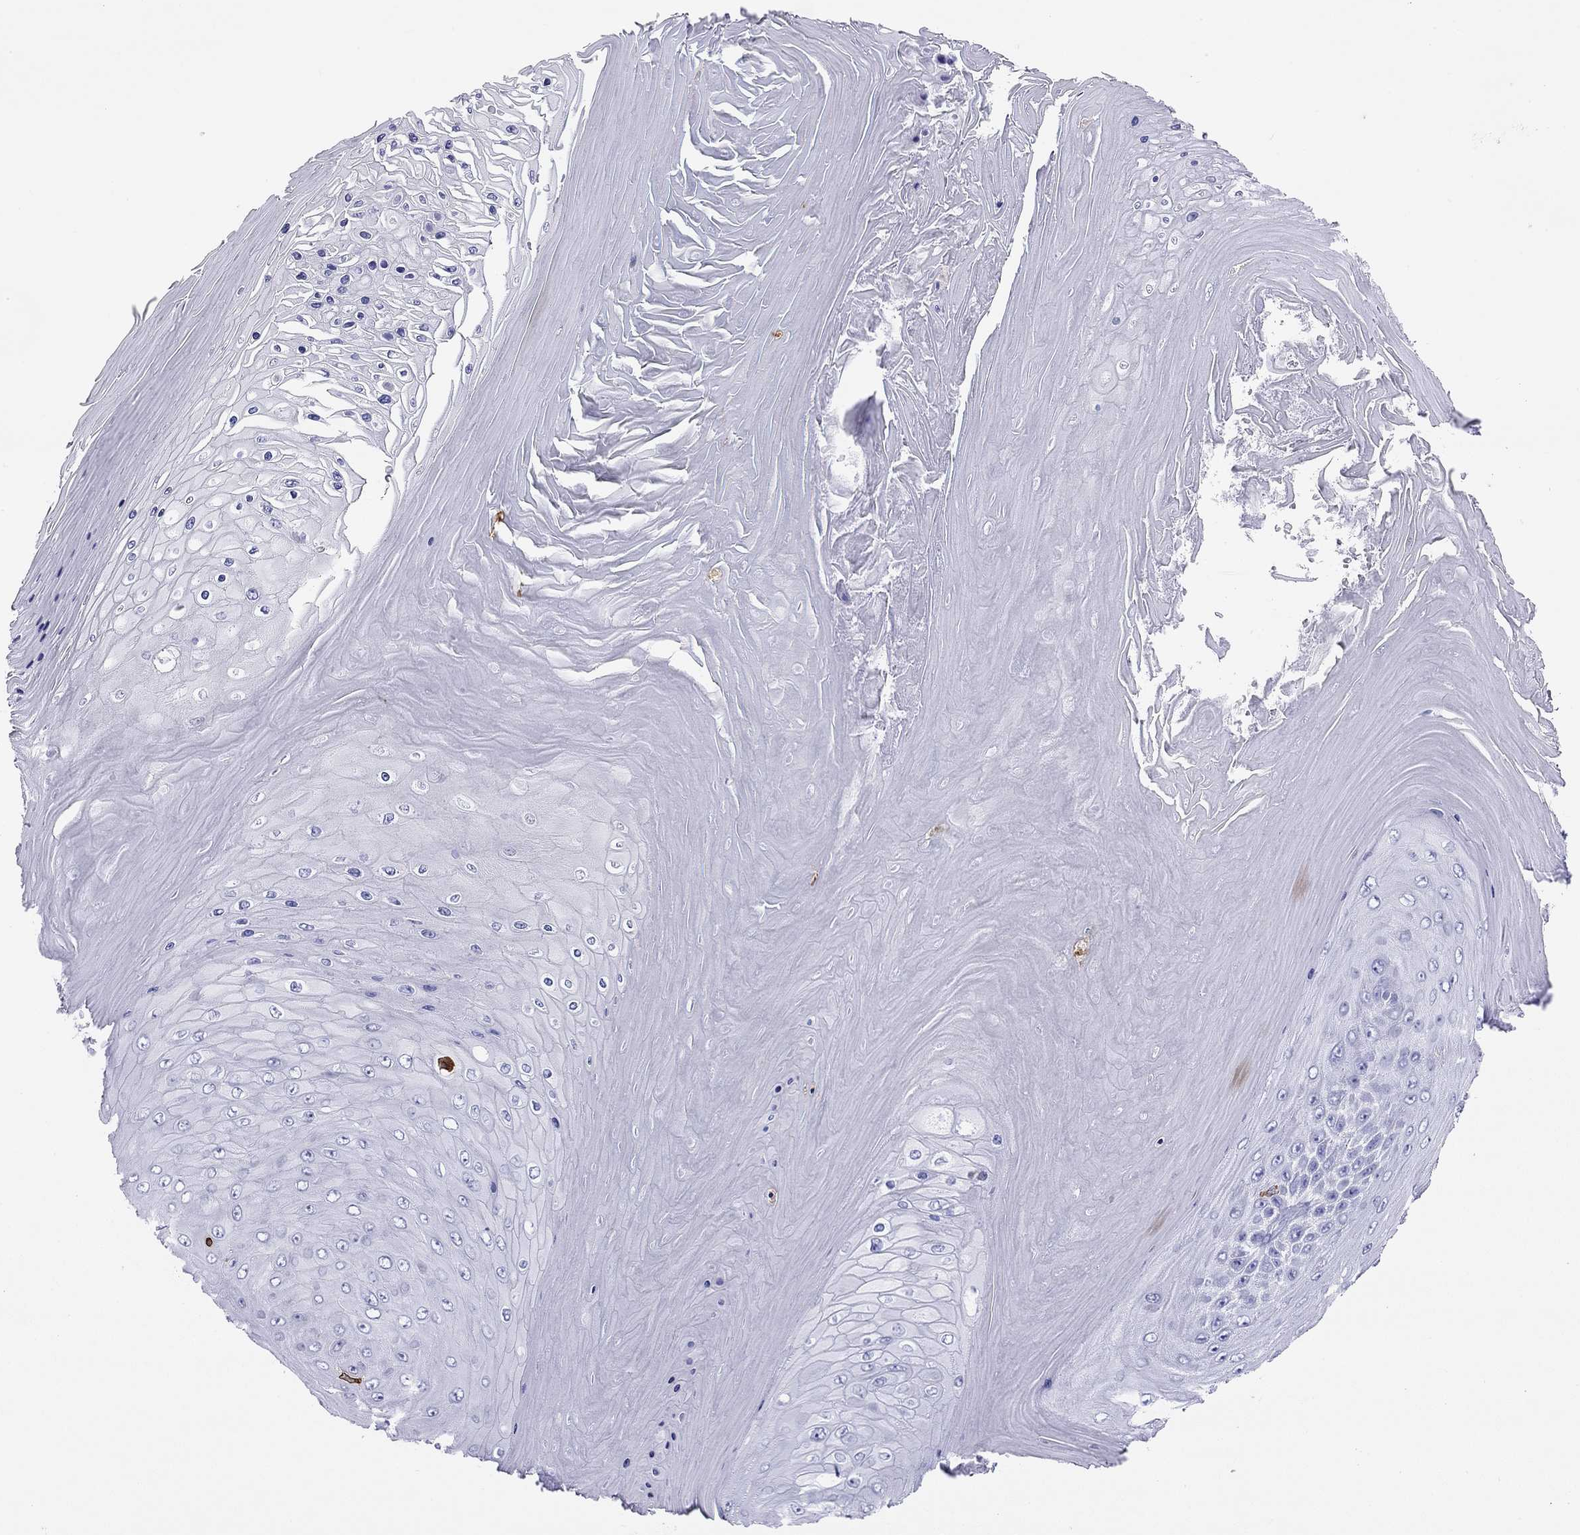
{"staining": {"intensity": "negative", "quantity": "none", "location": "none"}, "tissue": "skin cancer", "cell_type": "Tumor cells", "image_type": "cancer", "snomed": [{"axis": "morphology", "description": "Squamous cell carcinoma, NOS"}, {"axis": "topography", "description": "Skin"}], "caption": "Tumor cells show no significant protein expression in skin cancer (squamous cell carcinoma).", "gene": "HLA-DQB2", "patient": {"sex": "male", "age": 62}}